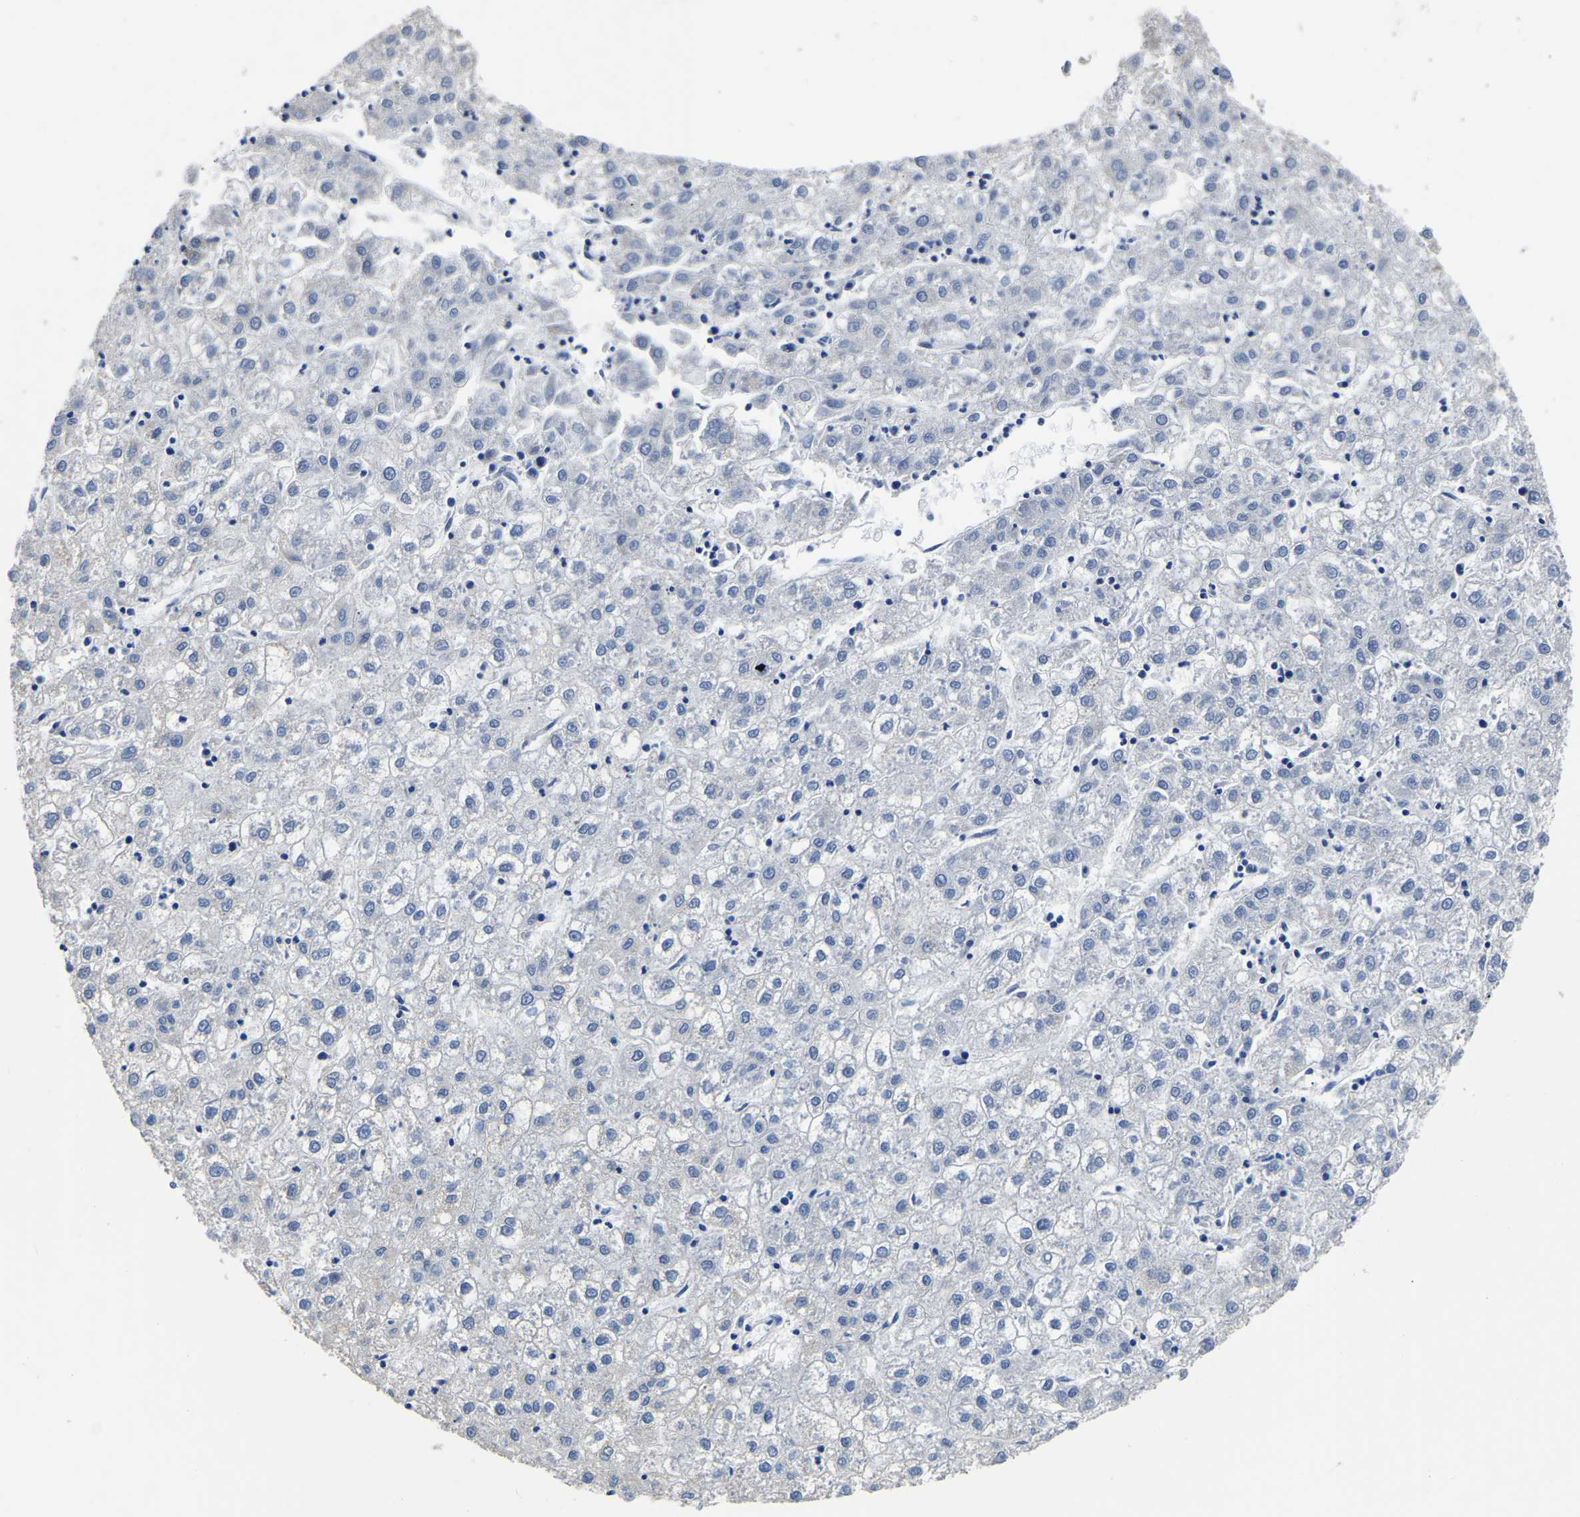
{"staining": {"intensity": "negative", "quantity": "none", "location": "none"}, "tissue": "liver cancer", "cell_type": "Tumor cells", "image_type": "cancer", "snomed": [{"axis": "morphology", "description": "Carcinoma, Hepatocellular, NOS"}, {"axis": "topography", "description": "Liver"}], "caption": "DAB immunohistochemical staining of human liver cancer shows no significant positivity in tumor cells.", "gene": "FGD5", "patient": {"sex": "male", "age": 72}}